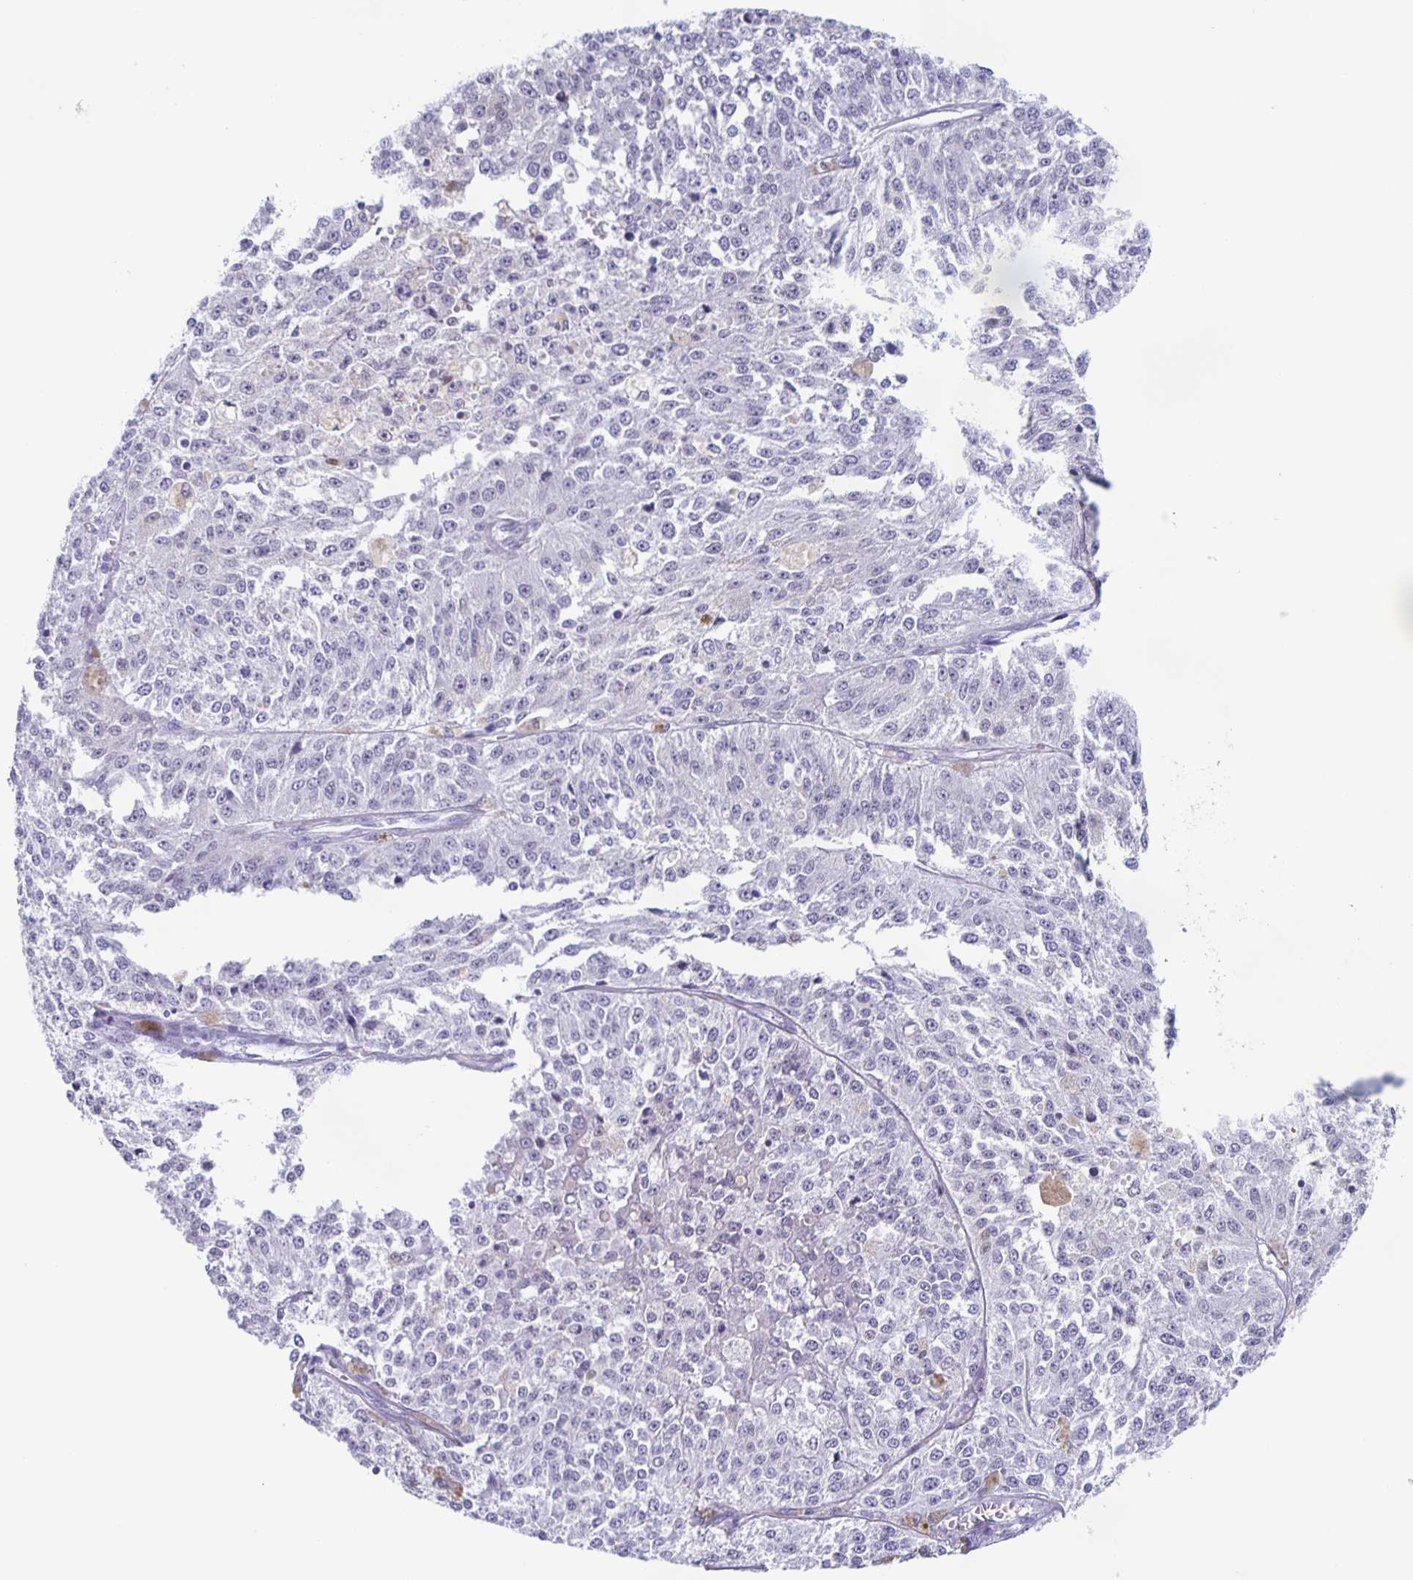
{"staining": {"intensity": "negative", "quantity": "none", "location": "none"}, "tissue": "melanoma", "cell_type": "Tumor cells", "image_type": "cancer", "snomed": [{"axis": "morphology", "description": "Malignant melanoma, Metastatic site"}, {"axis": "topography", "description": "Lymph node"}], "caption": "DAB immunohistochemical staining of human malignant melanoma (metastatic site) exhibits no significant positivity in tumor cells.", "gene": "TPPP", "patient": {"sex": "female", "age": 64}}